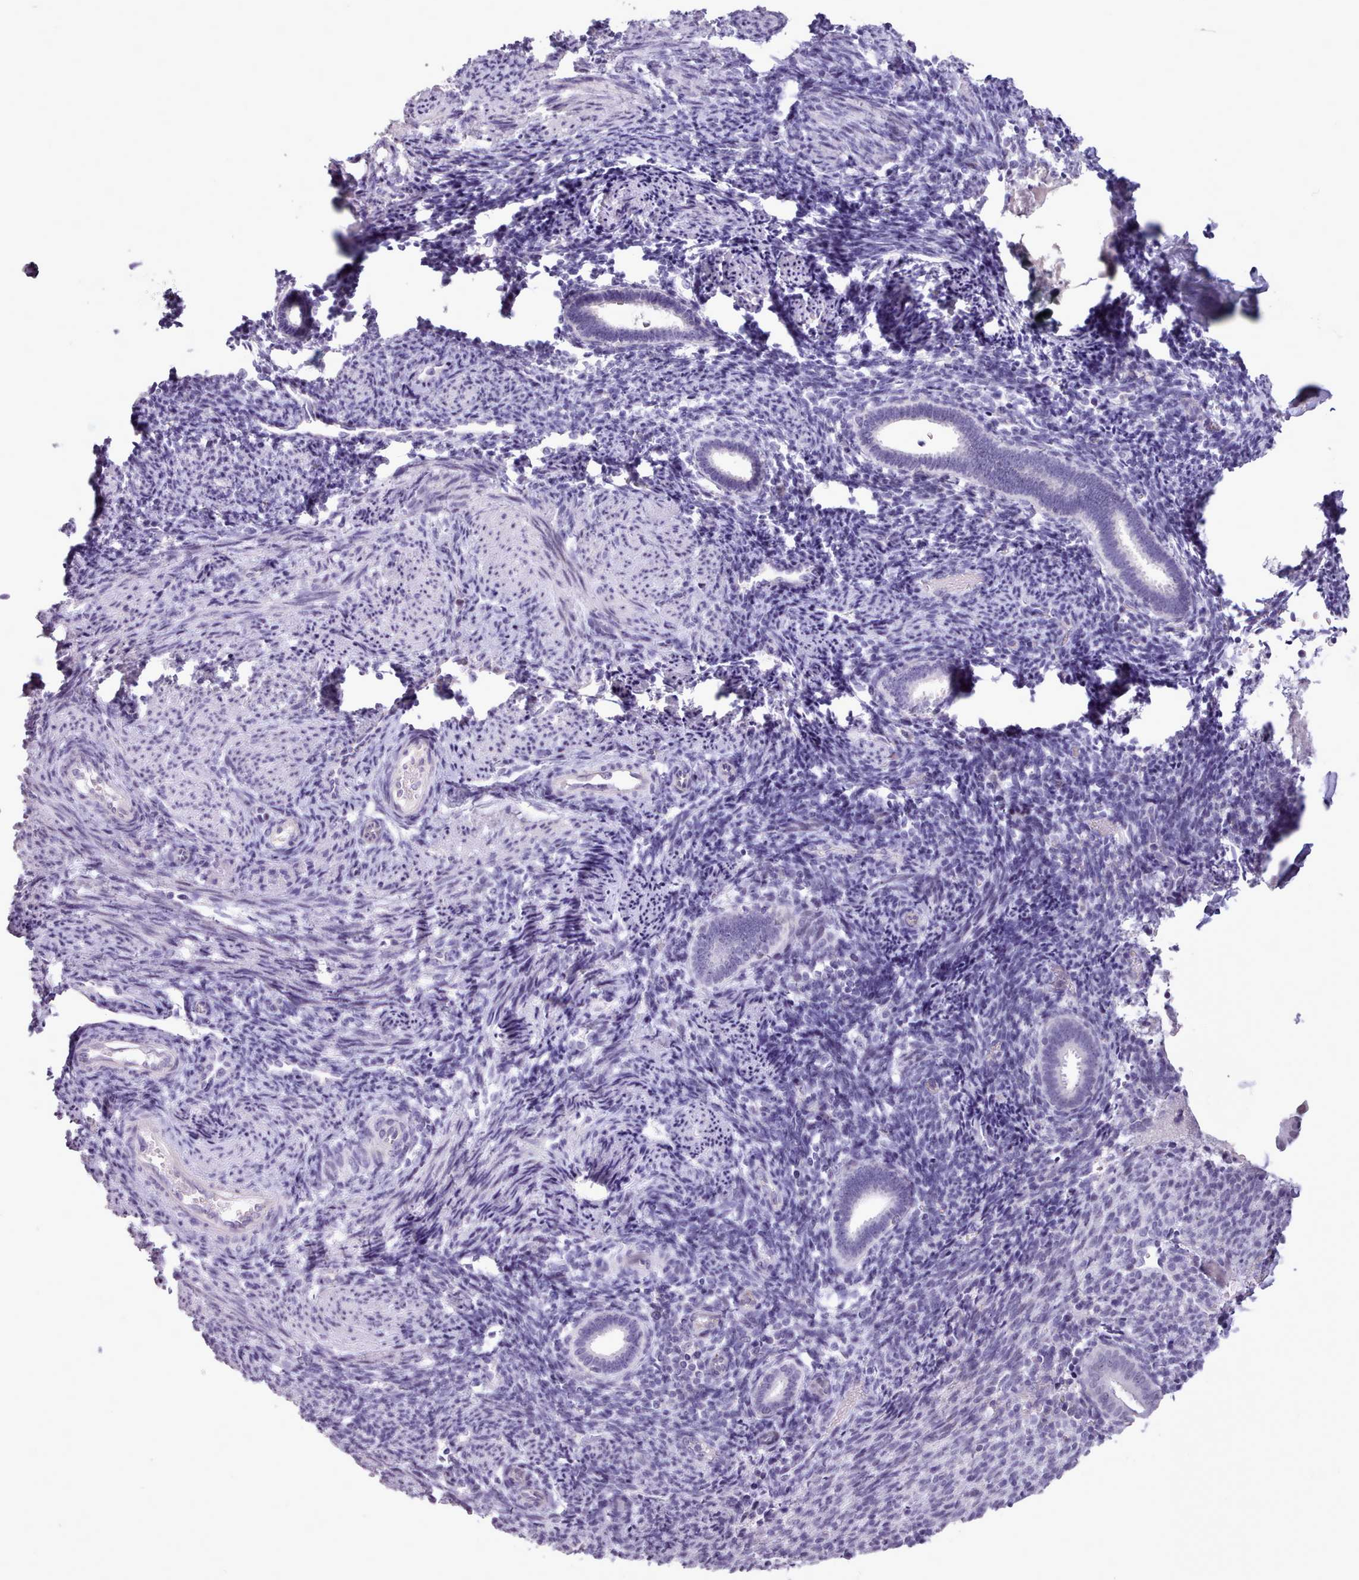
{"staining": {"intensity": "negative", "quantity": "none", "location": "none"}, "tissue": "endometrium", "cell_type": "Cells in endometrial stroma", "image_type": "normal", "snomed": [{"axis": "morphology", "description": "Normal tissue, NOS"}, {"axis": "topography", "description": "Endometrium"}], "caption": "DAB immunohistochemical staining of normal endometrium exhibits no significant staining in cells in endometrial stroma.", "gene": "BDKRB2", "patient": {"sex": "female", "age": 32}}